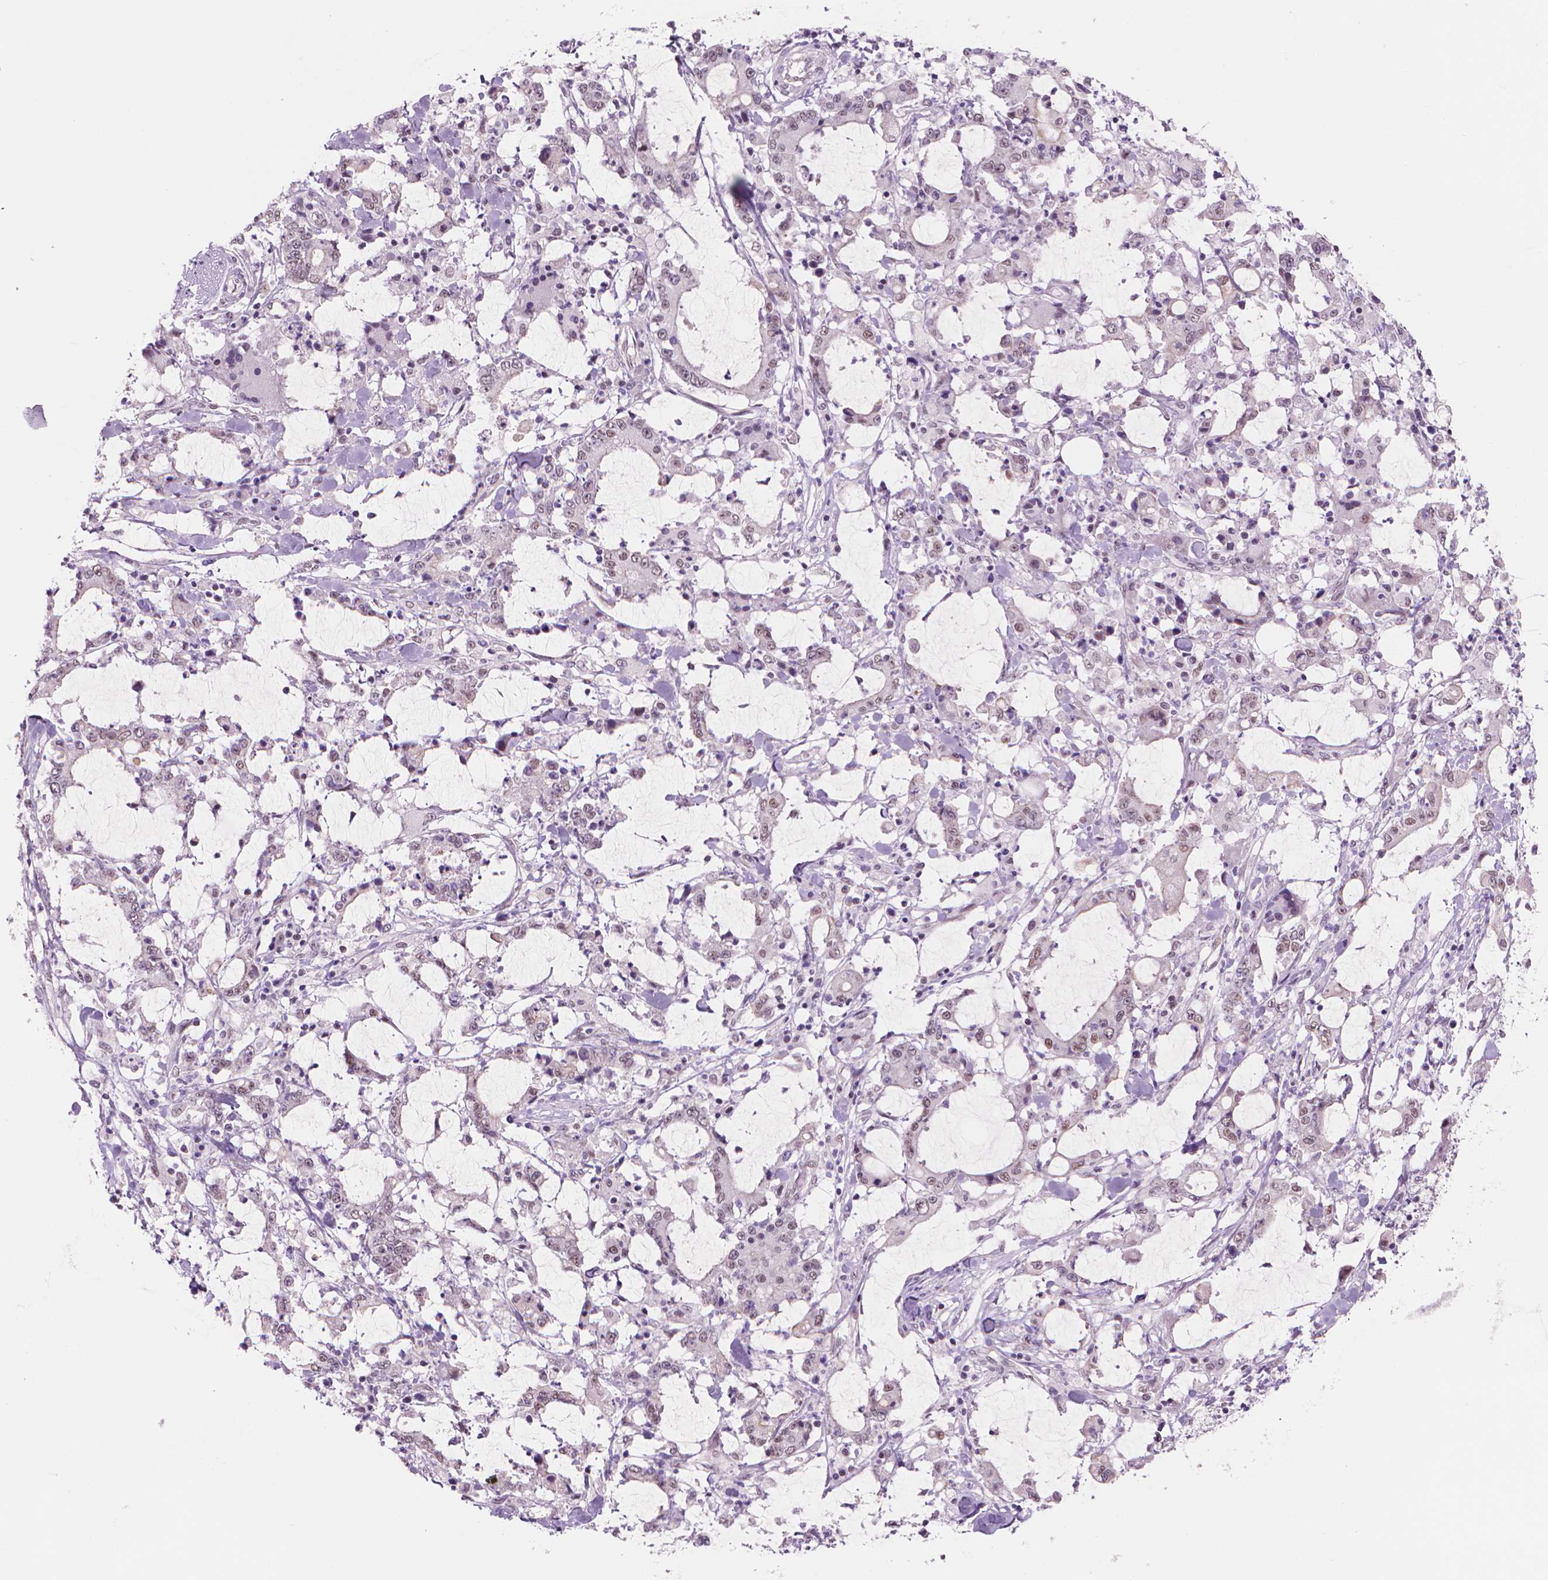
{"staining": {"intensity": "weak", "quantity": "<25%", "location": "nuclear"}, "tissue": "stomach cancer", "cell_type": "Tumor cells", "image_type": "cancer", "snomed": [{"axis": "morphology", "description": "Adenocarcinoma, NOS"}, {"axis": "topography", "description": "Stomach, upper"}], "caption": "This is an immunohistochemistry micrograph of stomach adenocarcinoma. There is no staining in tumor cells.", "gene": "POLR3D", "patient": {"sex": "male", "age": 68}}